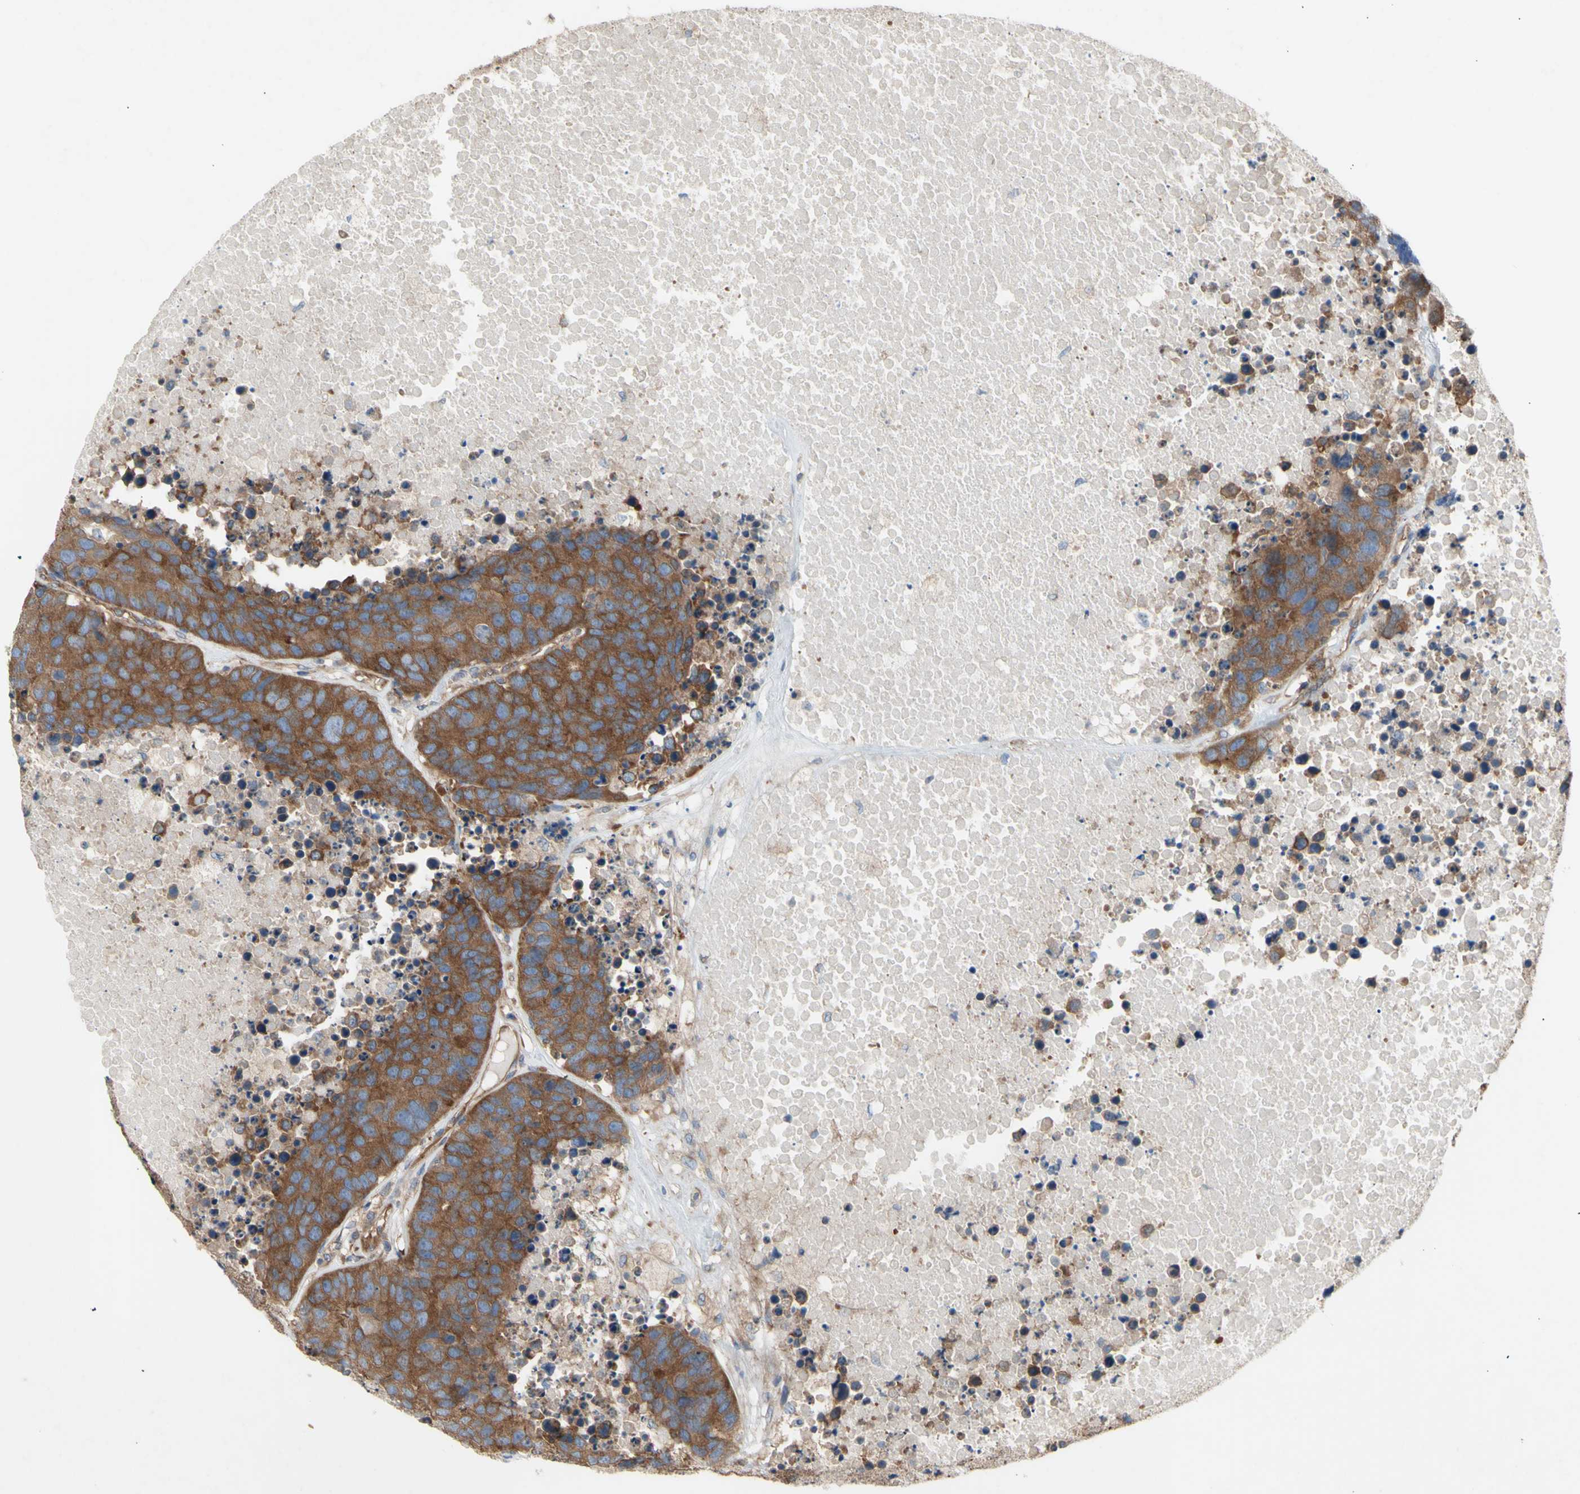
{"staining": {"intensity": "strong", "quantity": ">75%", "location": "cytoplasmic/membranous"}, "tissue": "carcinoid", "cell_type": "Tumor cells", "image_type": "cancer", "snomed": [{"axis": "morphology", "description": "Carcinoid, malignant, NOS"}, {"axis": "topography", "description": "Lung"}], "caption": "Immunohistochemistry (IHC) of carcinoid exhibits high levels of strong cytoplasmic/membranous positivity in about >75% of tumor cells.", "gene": "KLC1", "patient": {"sex": "male", "age": 60}}